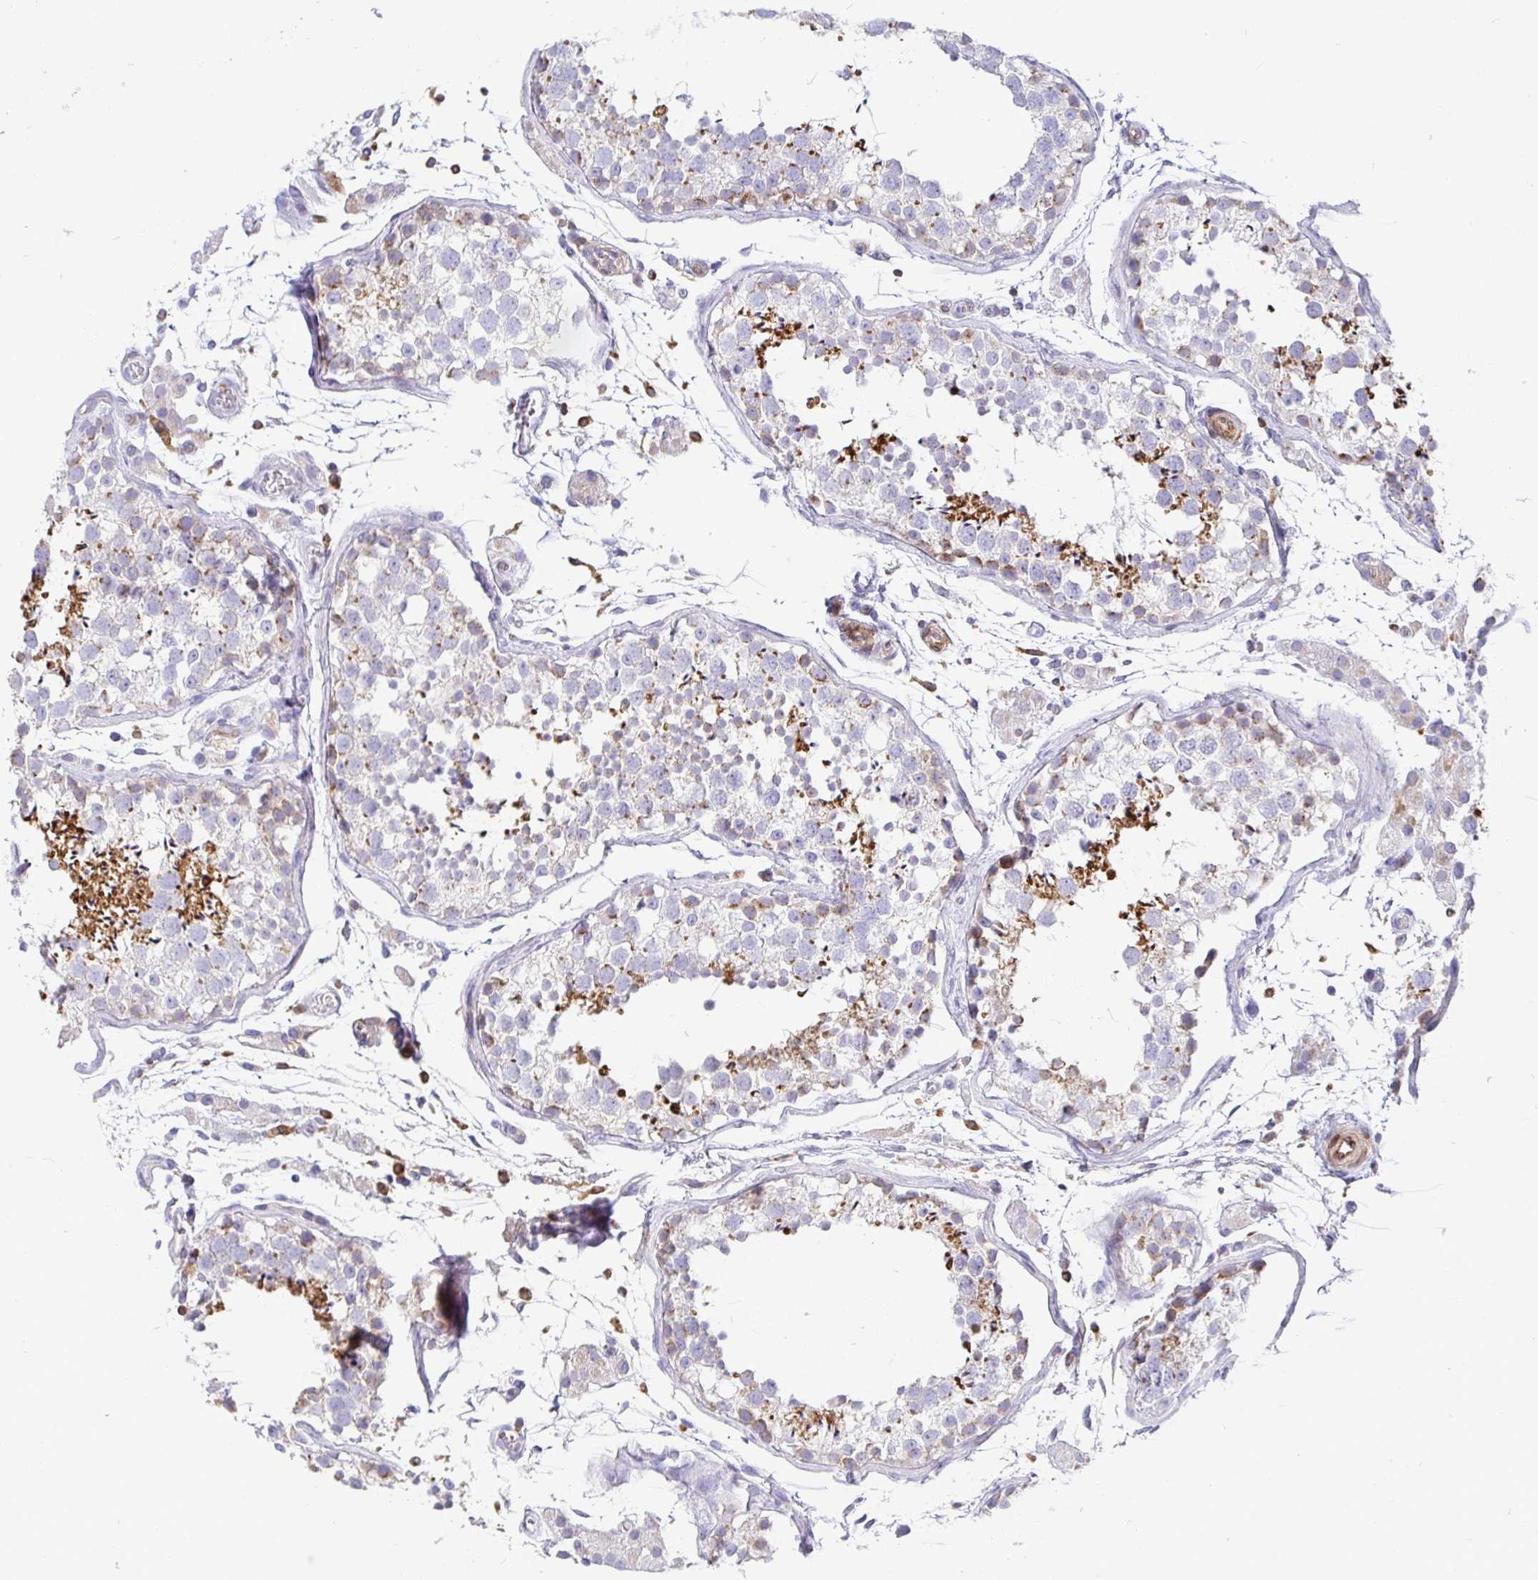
{"staining": {"intensity": "moderate", "quantity": "<25%", "location": "cytoplasmic/membranous"}, "tissue": "testis", "cell_type": "Cells in seminiferous ducts", "image_type": "normal", "snomed": [{"axis": "morphology", "description": "Normal tissue, NOS"}, {"axis": "morphology", "description": "Seminoma, NOS"}, {"axis": "topography", "description": "Testis"}], "caption": "A high-resolution micrograph shows immunohistochemistry (IHC) staining of benign testis, which demonstrates moderate cytoplasmic/membranous staining in approximately <25% of cells in seminiferous ducts. Using DAB (brown) and hematoxylin (blue) stains, captured at high magnification using brightfield microscopy.", "gene": "TP53I11", "patient": {"sex": "male", "age": 29}}